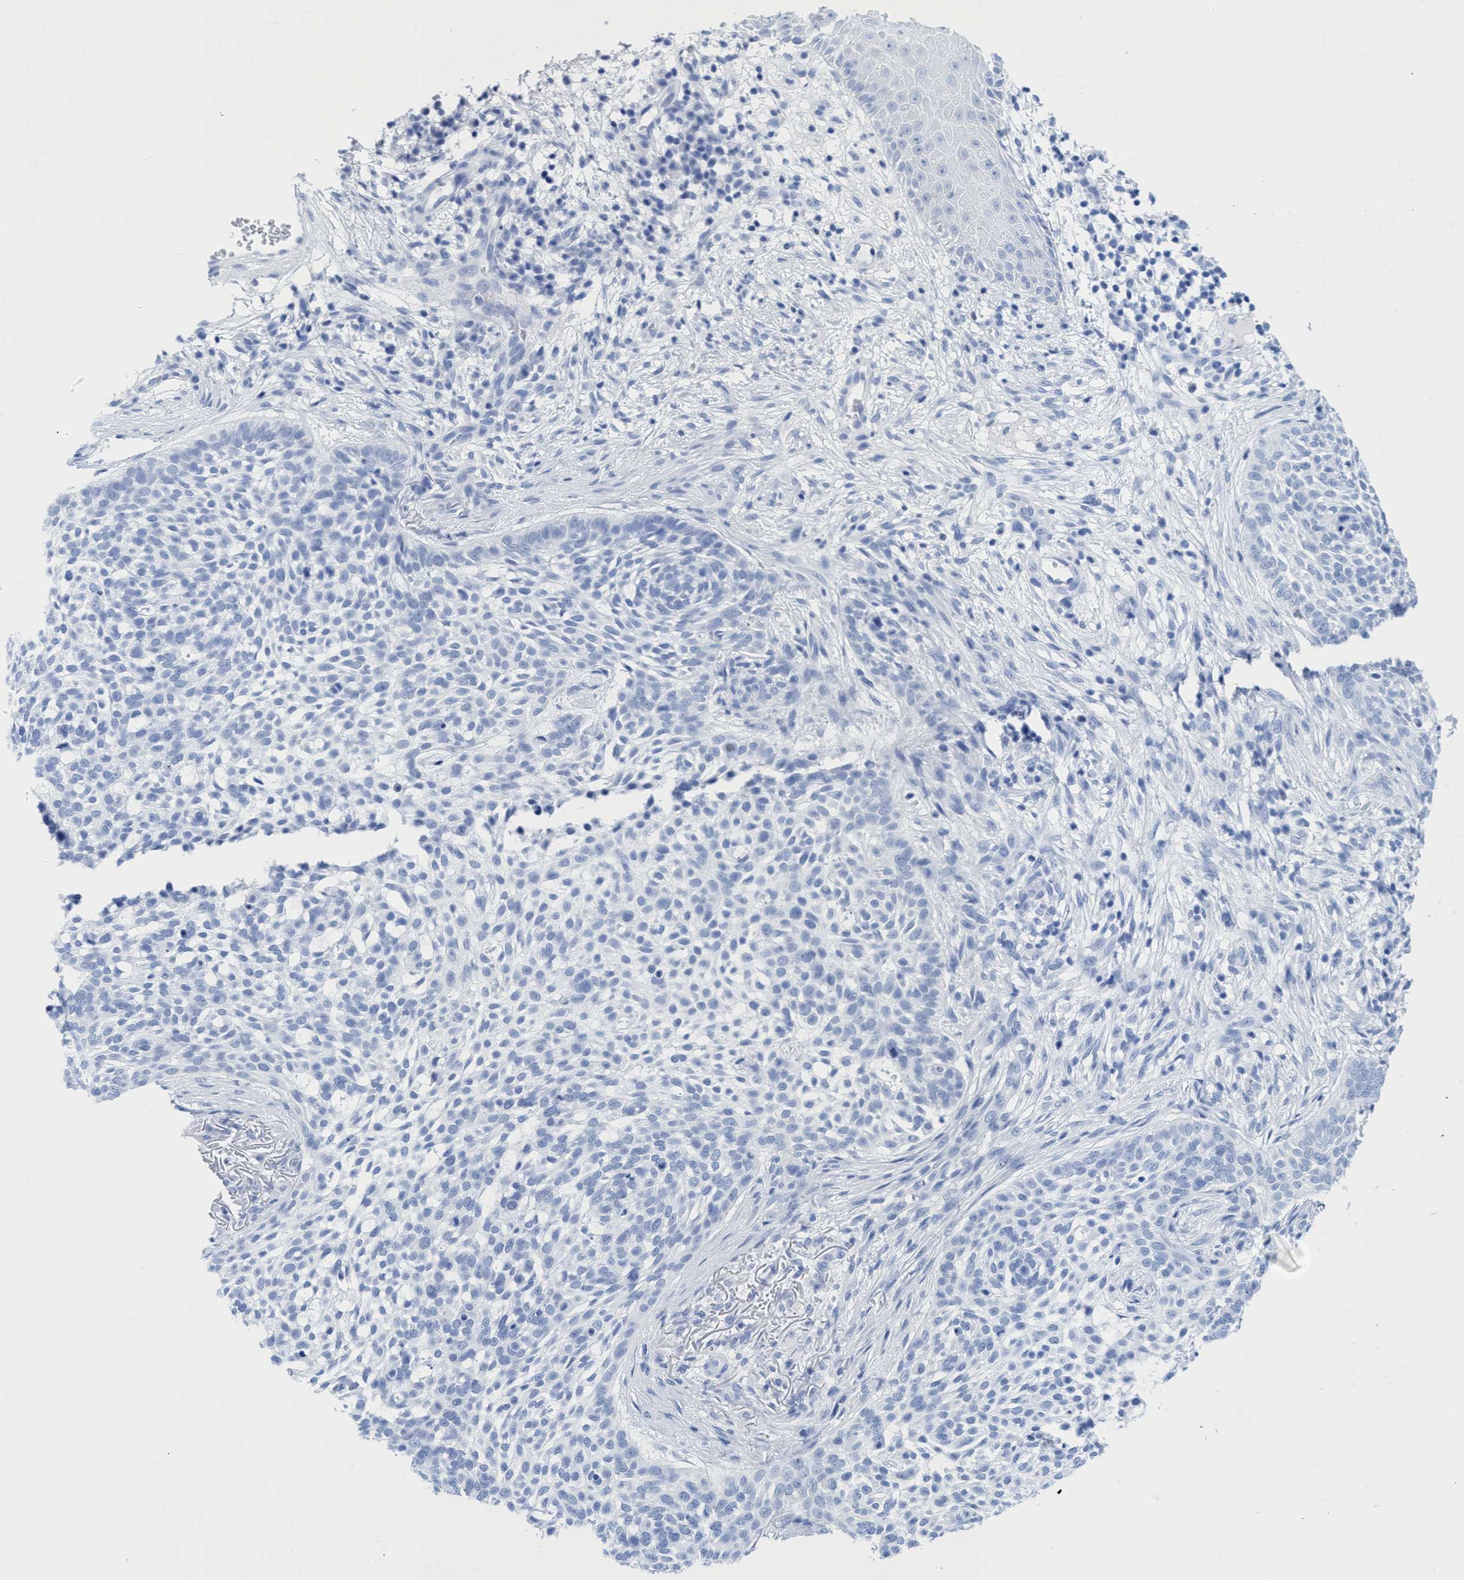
{"staining": {"intensity": "negative", "quantity": "none", "location": "none"}, "tissue": "skin cancer", "cell_type": "Tumor cells", "image_type": "cancer", "snomed": [{"axis": "morphology", "description": "Basal cell carcinoma"}, {"axis": "topography", "description": "Skin"}], "caption": "An immunohistochemistry (IHC) micrograph of skin basal cell carcinoma is shown. There is no staining in tumor cells of skin basal cell carcinoma.", "gene": "INSL6", "patient": {"sex": "female", "age": 64}}